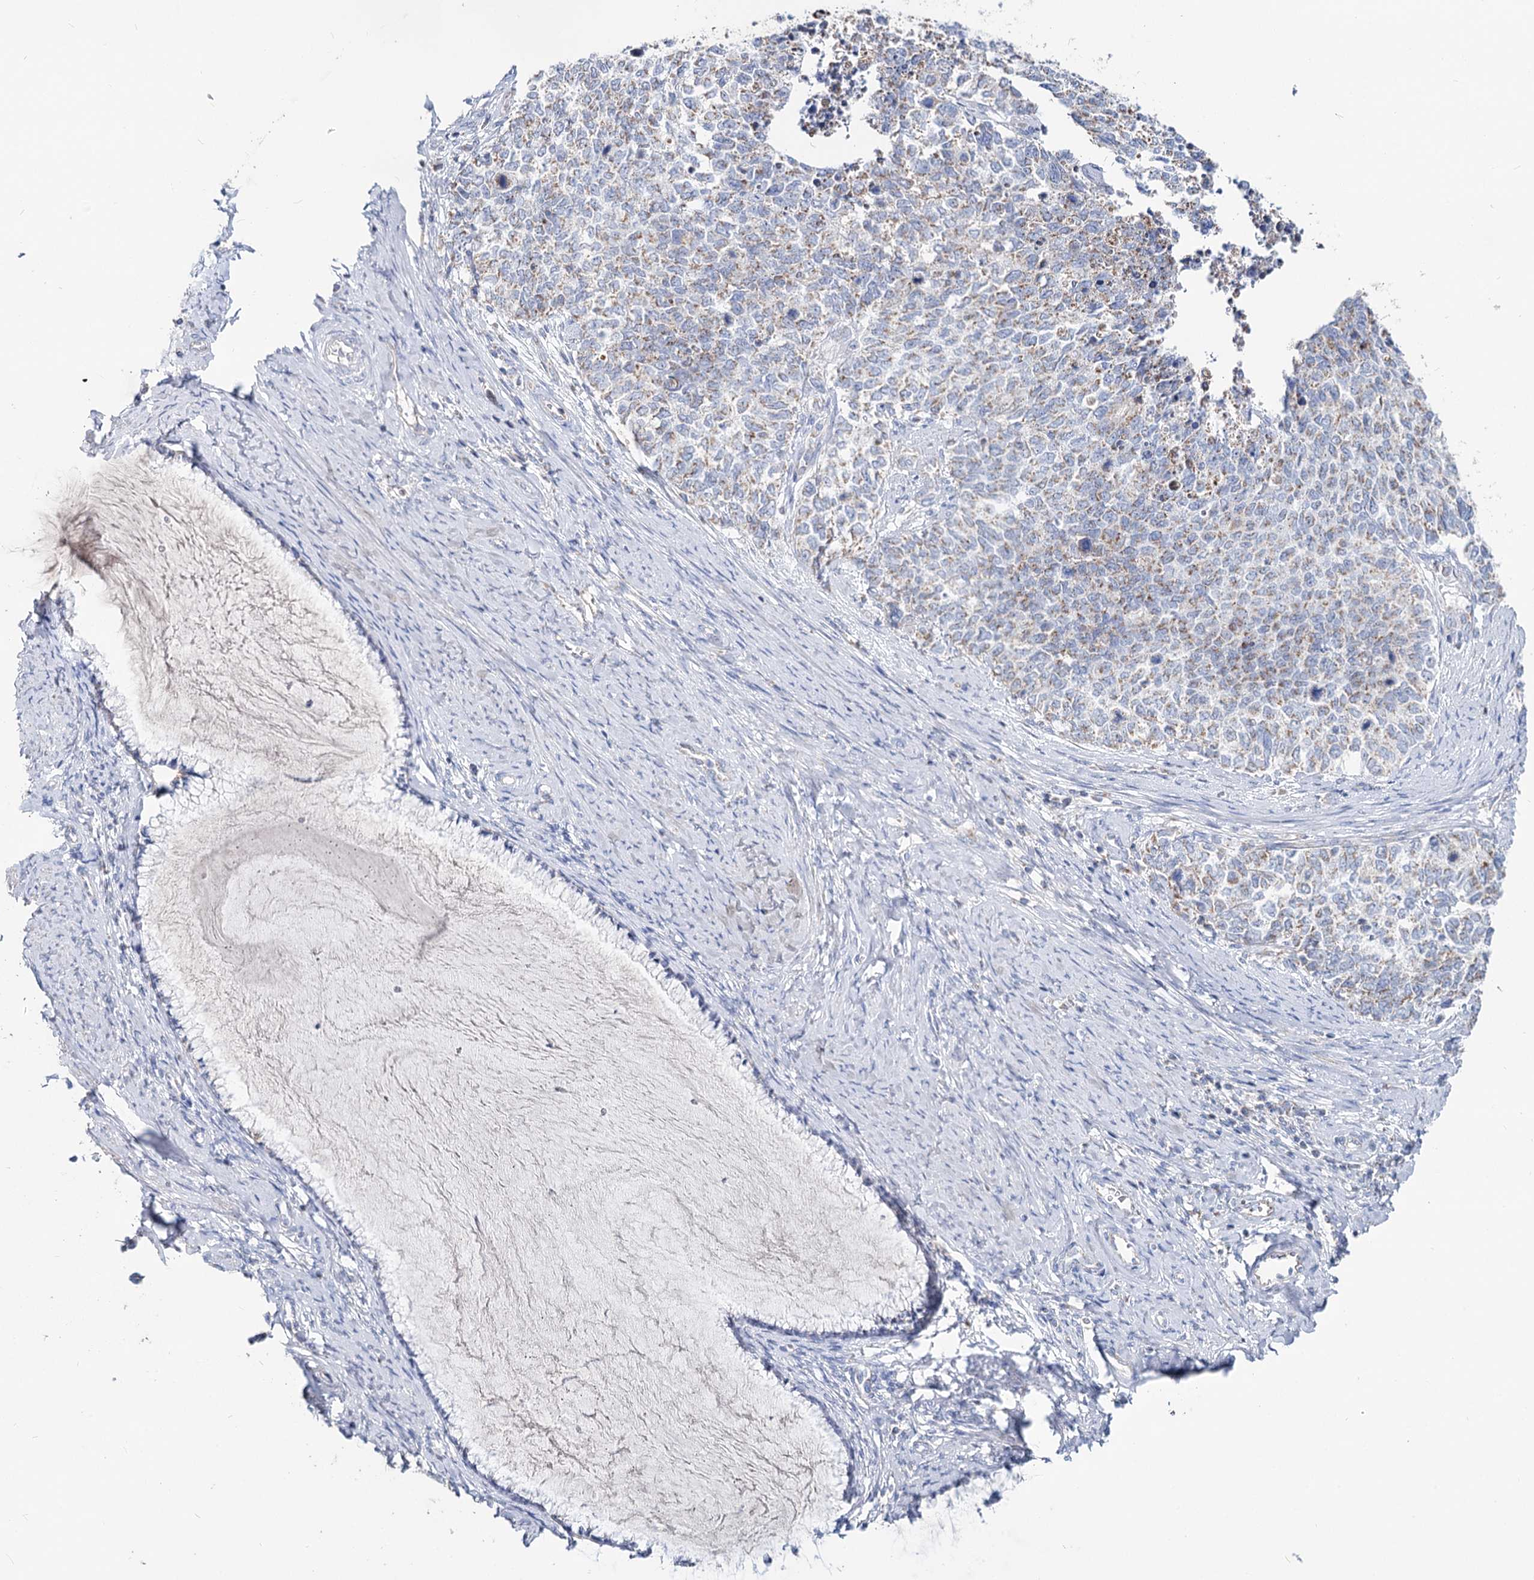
{"staining": {"intensity": "weak", "quantity": "<25%", "location": "cytoplasmic/membranous"}, "tissue": "cervical cancer", "cell_type": "Tumor cells", "image_type": "cancer", "snomed": [{"axis": "morphology", "description": "Squamous cell carcinoma, NOS"}, {"axis": "topography", "description": "Cervix"}], "caption": "Tumor cells show no significant protein staining in squamous cell carcinoma (cervical).", "gene": "MCCC2", "patient": {"sex": "female", "age": 63}}